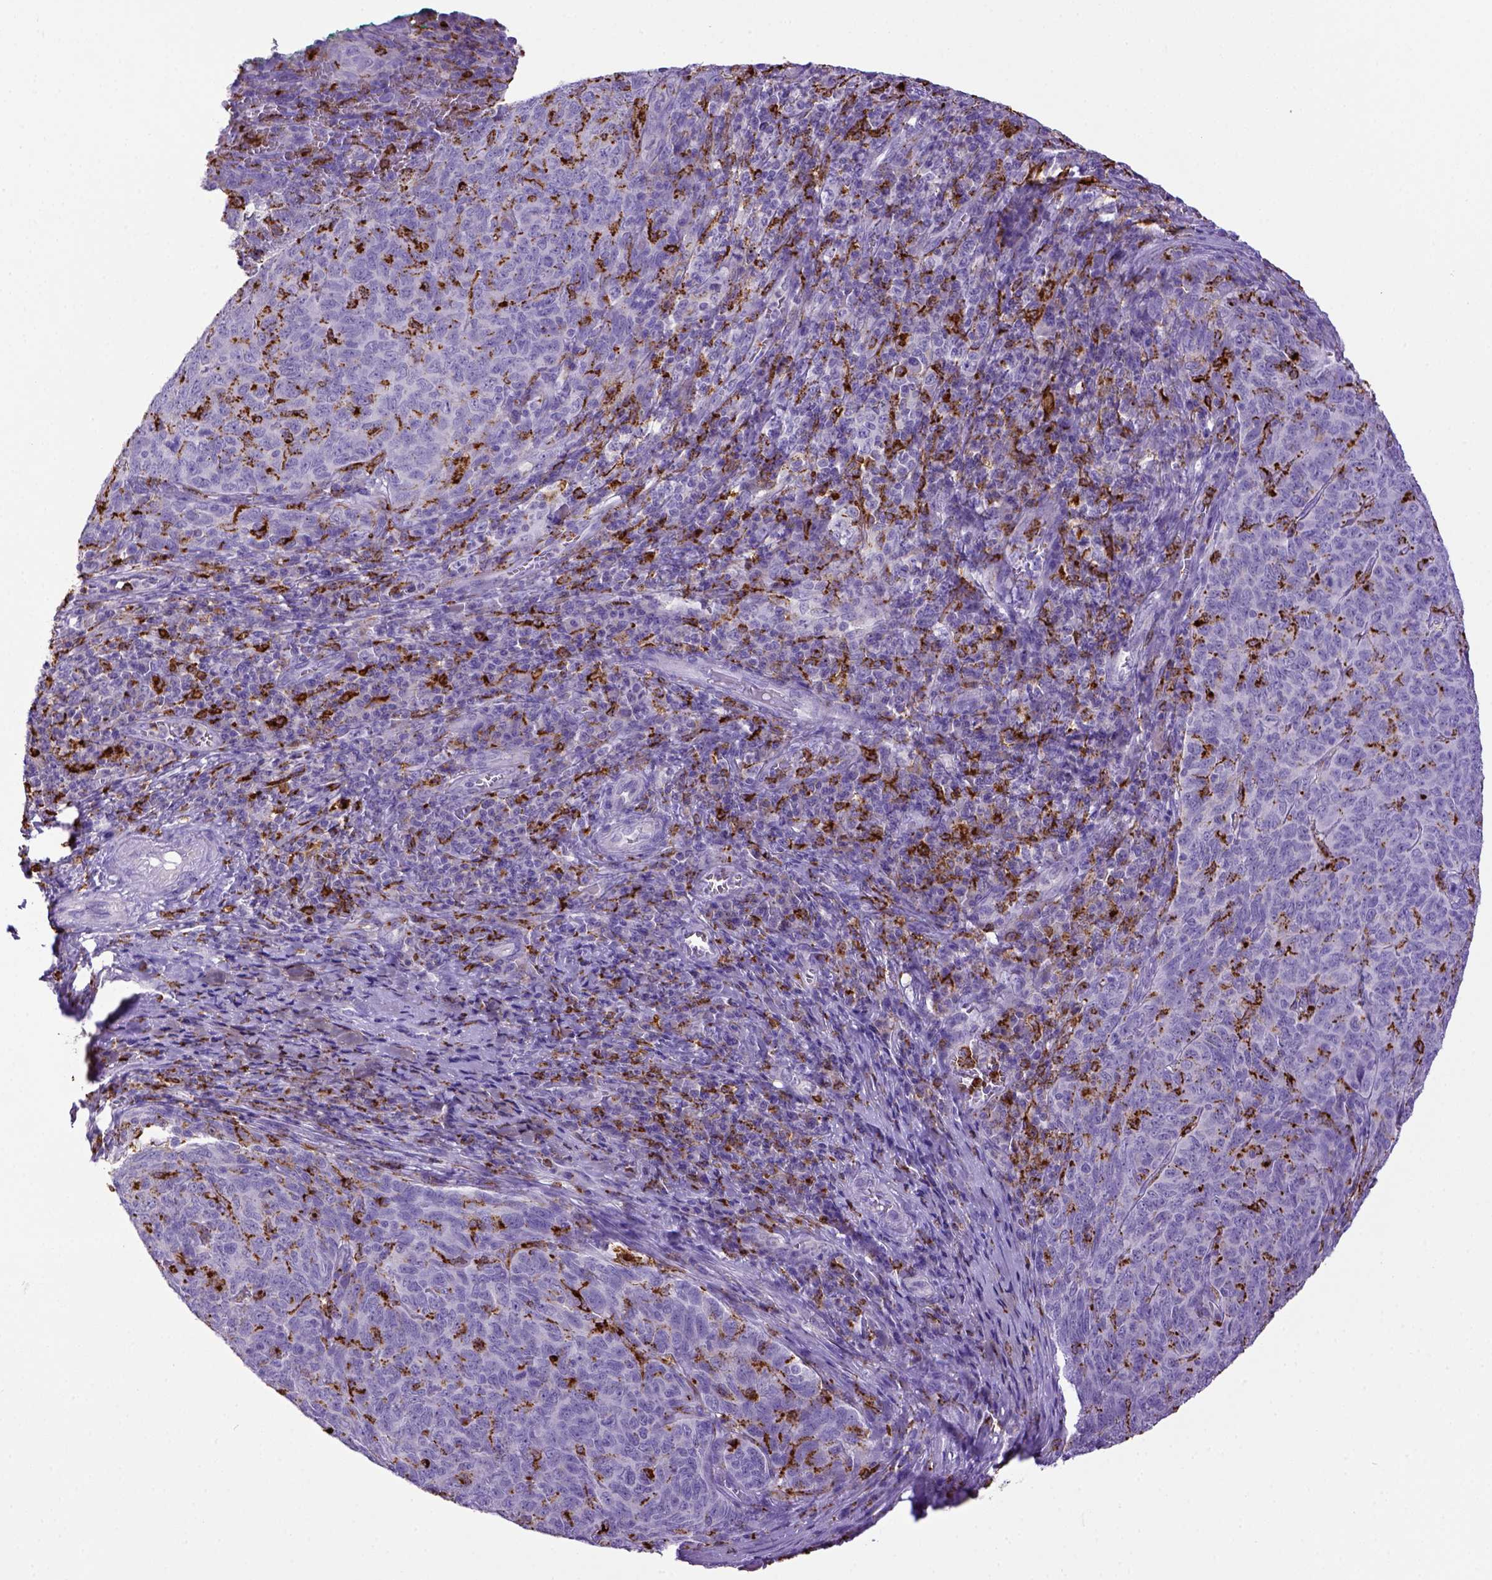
{"staining": {"intensity": "negative", "quantity": "none", "location": "none"}, "tissue": "skin cancer", "cell_type": "Tumor cells", "image_type": "cancer", "snomed": [{"axis": "morphology", "description": "Squamous cell carcinoma, NOS"}, {"axis": "topography", "description": "Skin"}, {"axis": "topography", "description": "Anal"}], "caption": "An image of skin squamous cell carcinoma stained for a protein reveals no brown staining in tumor cells. (Stains: DAB immunohistochemistry with hematoxylin counter stain, Microscopy: brightfield microscopy at high magnification).", "gene": "CD68", "patient": {"sex": "female", "age": 51}}